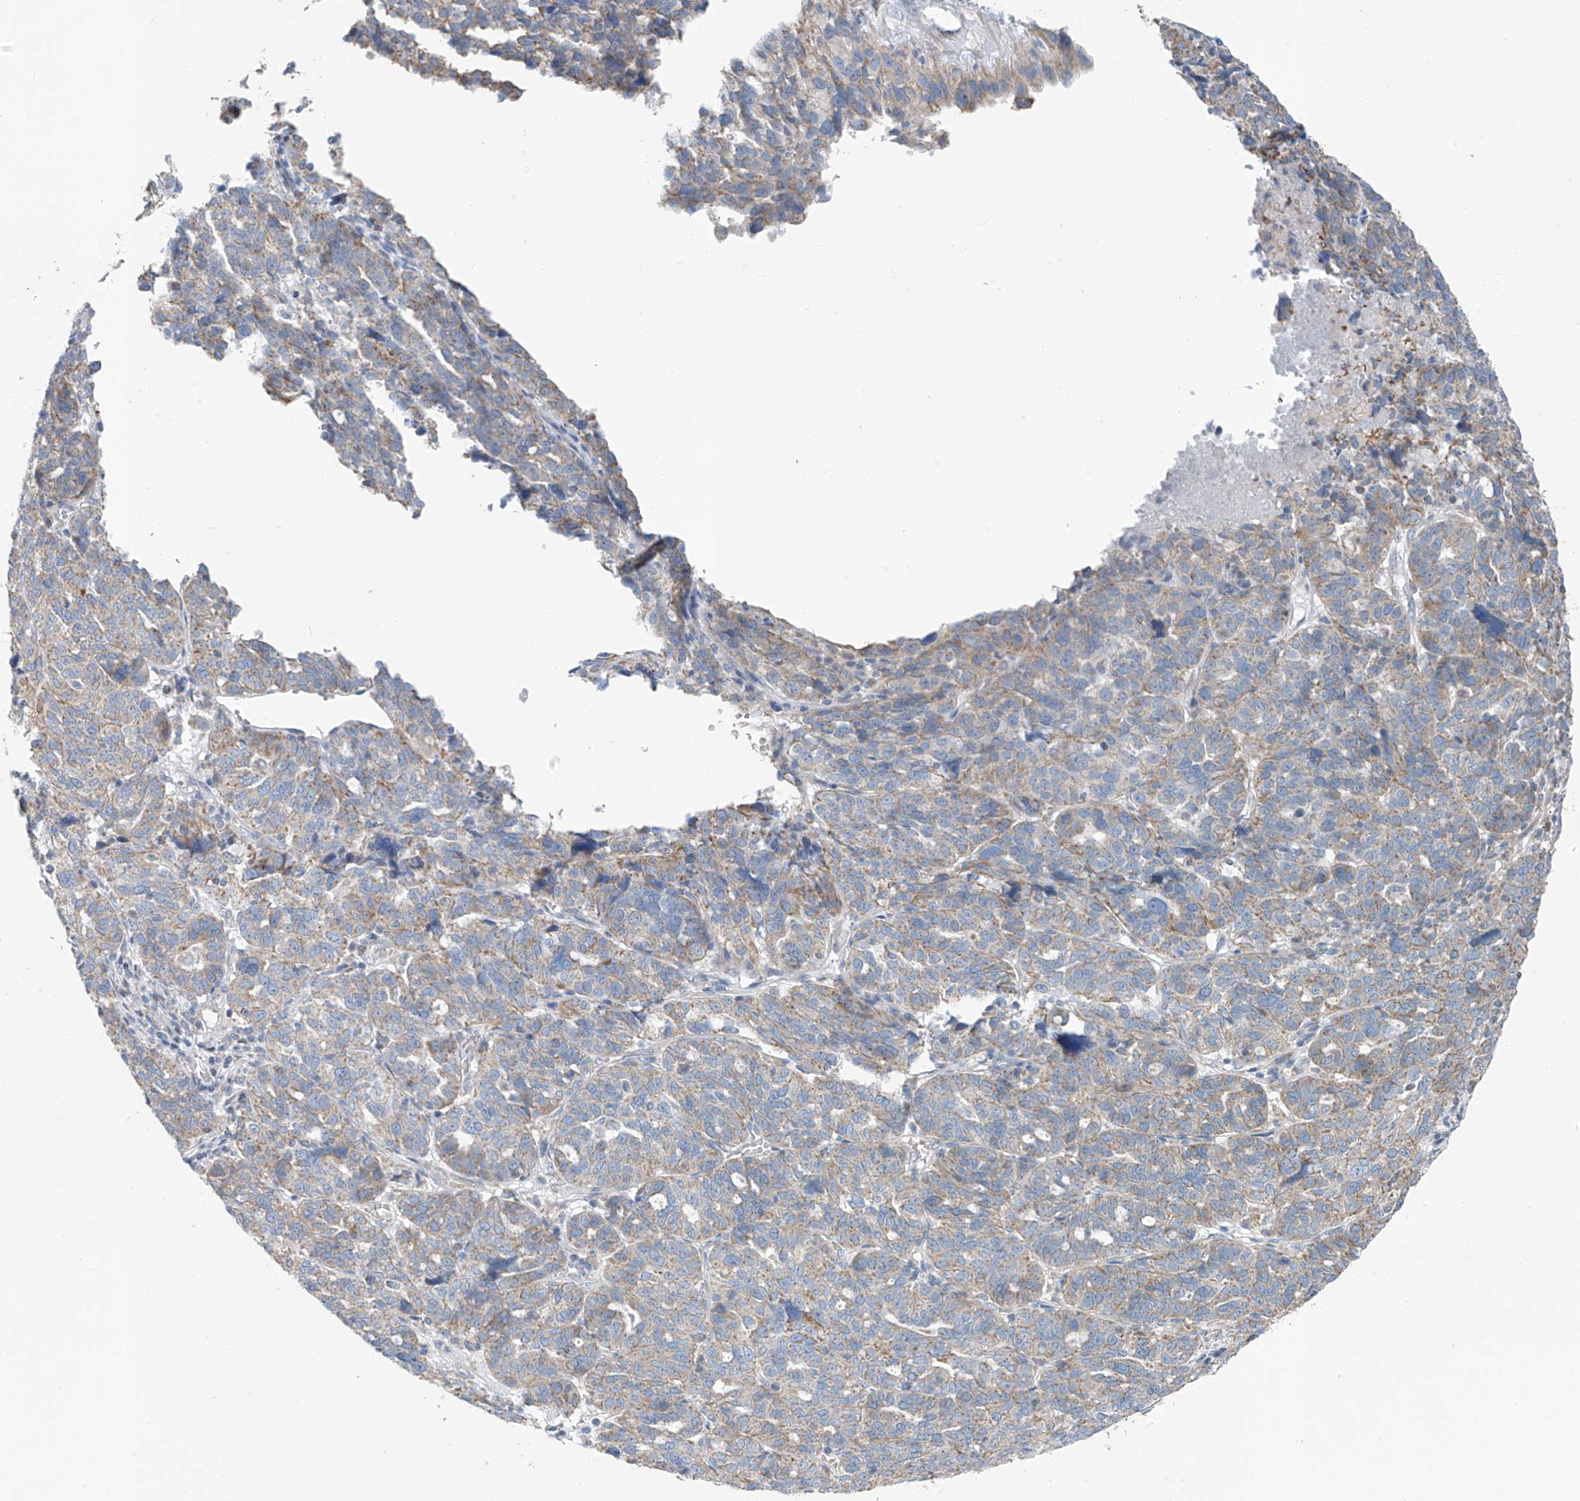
{"staining": {"intensity": "weak", "quantity": "25%-75%", "location": "cytoplasmic/membranous"}, "tissue": "ovarian cancer", "cell_type": "Tumor cells", "image_type": "cancer", "snomed": [{"axis": "morphology", "description": "Cystadenocarcinoma, serous, NOS"}, {"axis": "topography", "description": "Ovary"}], "caption": "The immunohistochemical stain shows weak cytoplasmic/membranous expression in tumor cells of ovarian serous cystadenocarcinoma tissue. (brown staining indicates protein expression, while blue staining denotes nuclei).", "gene": "EOMES", "patient": {"sex": "female", "age": 59}}